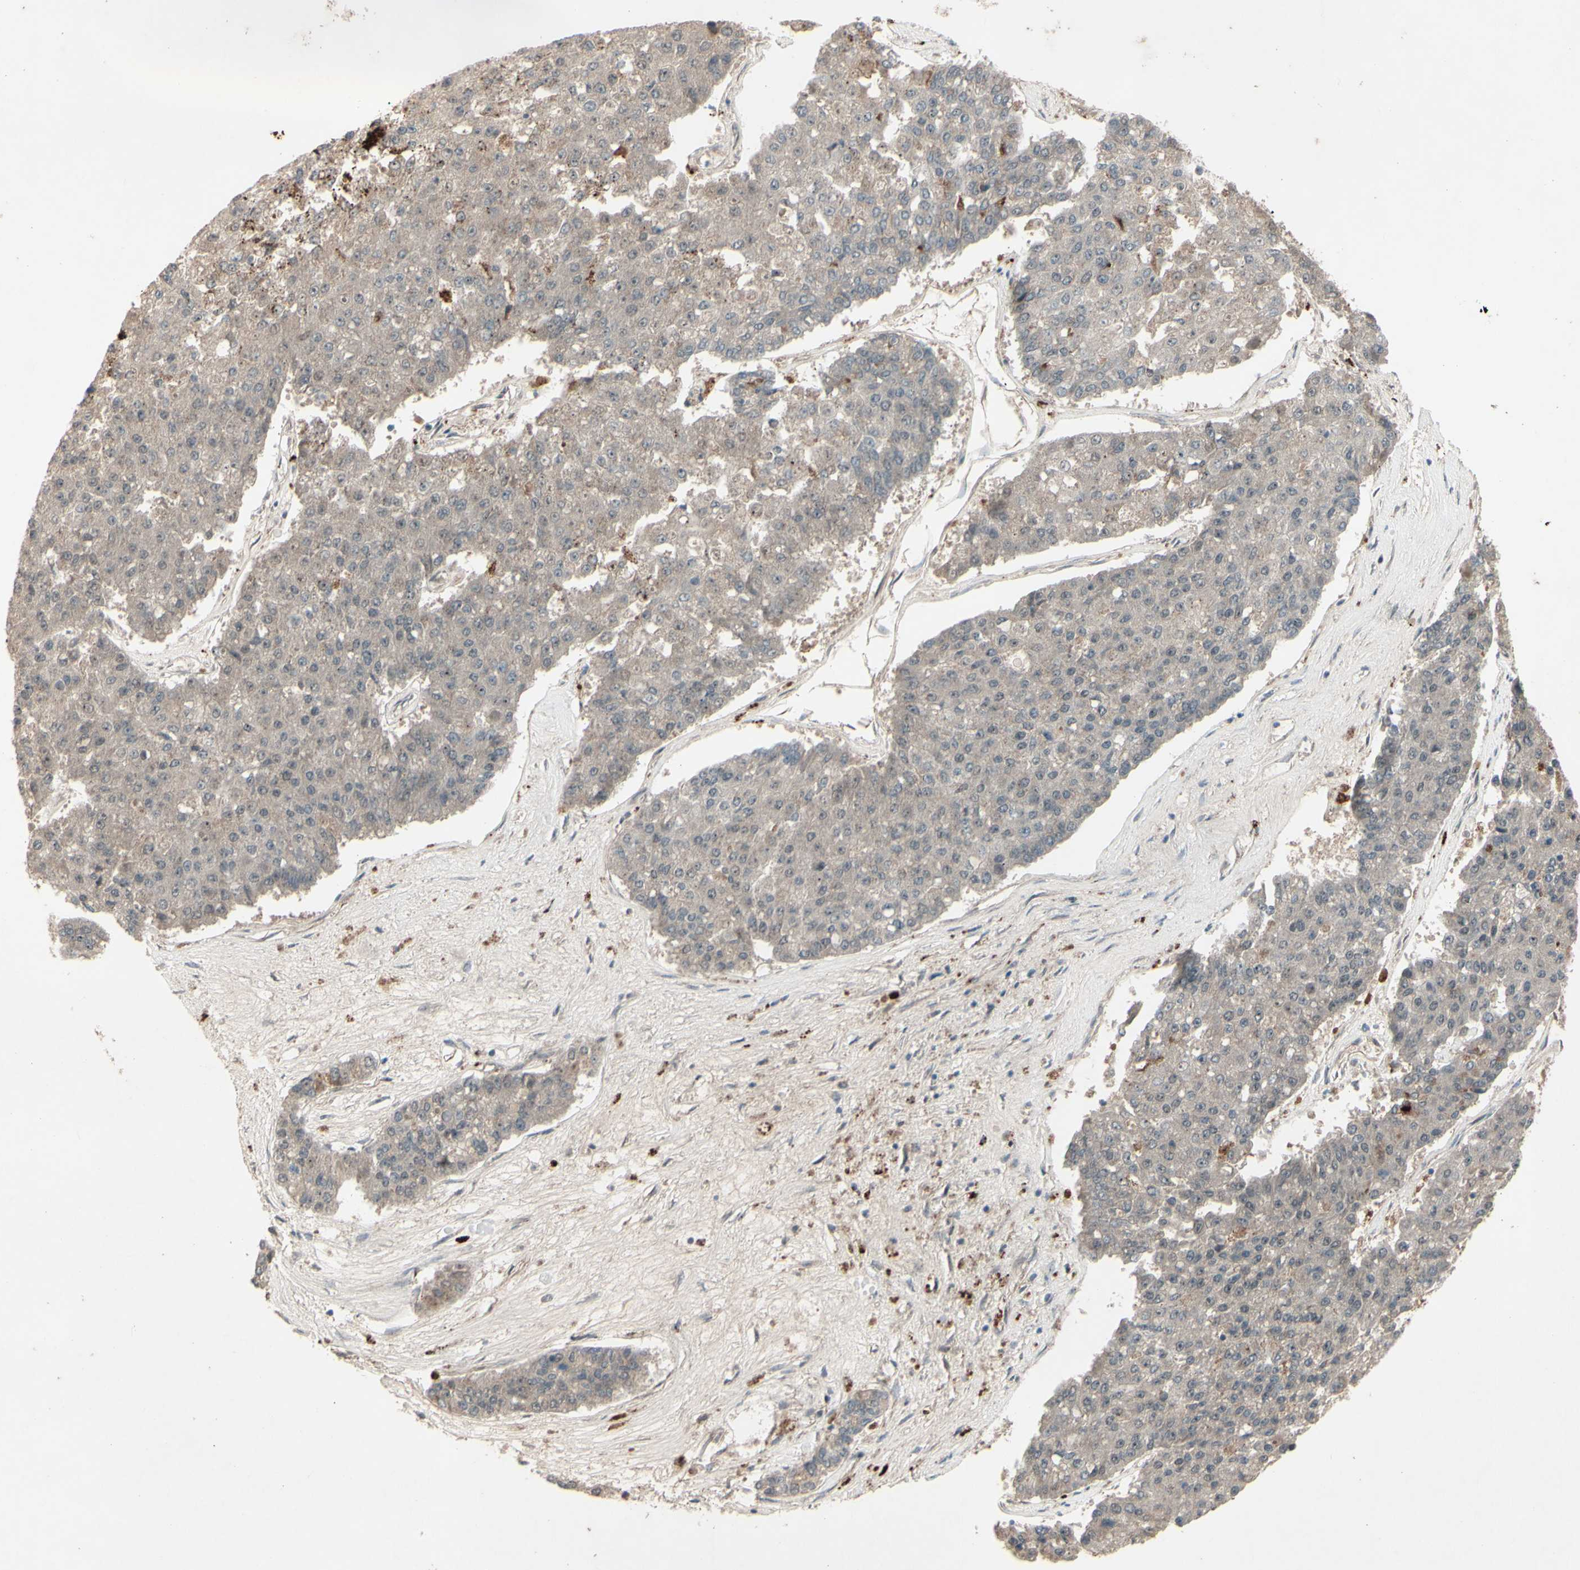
{"staining": {"intensity": "weak", "quantity": ">75%", "location": "cytoplasmic/membranous"}, "tissue": "pancreatic cancer", "cell_type": "Tumor cells", "image_type": "cancer", "snomed": [{"axis": "morphology", "description": "Adenocarcinoma, NOS"}, {"axis": "topography", "description": "Pancreas"}], "caption": "A brown stain shows weak cytoplasmic/membranous positivity of a protein in human adenocarcinoma (pancreatic) tumor cells.", "gene": "MLF2", "patient": {"sex": "male", "age": 50}}